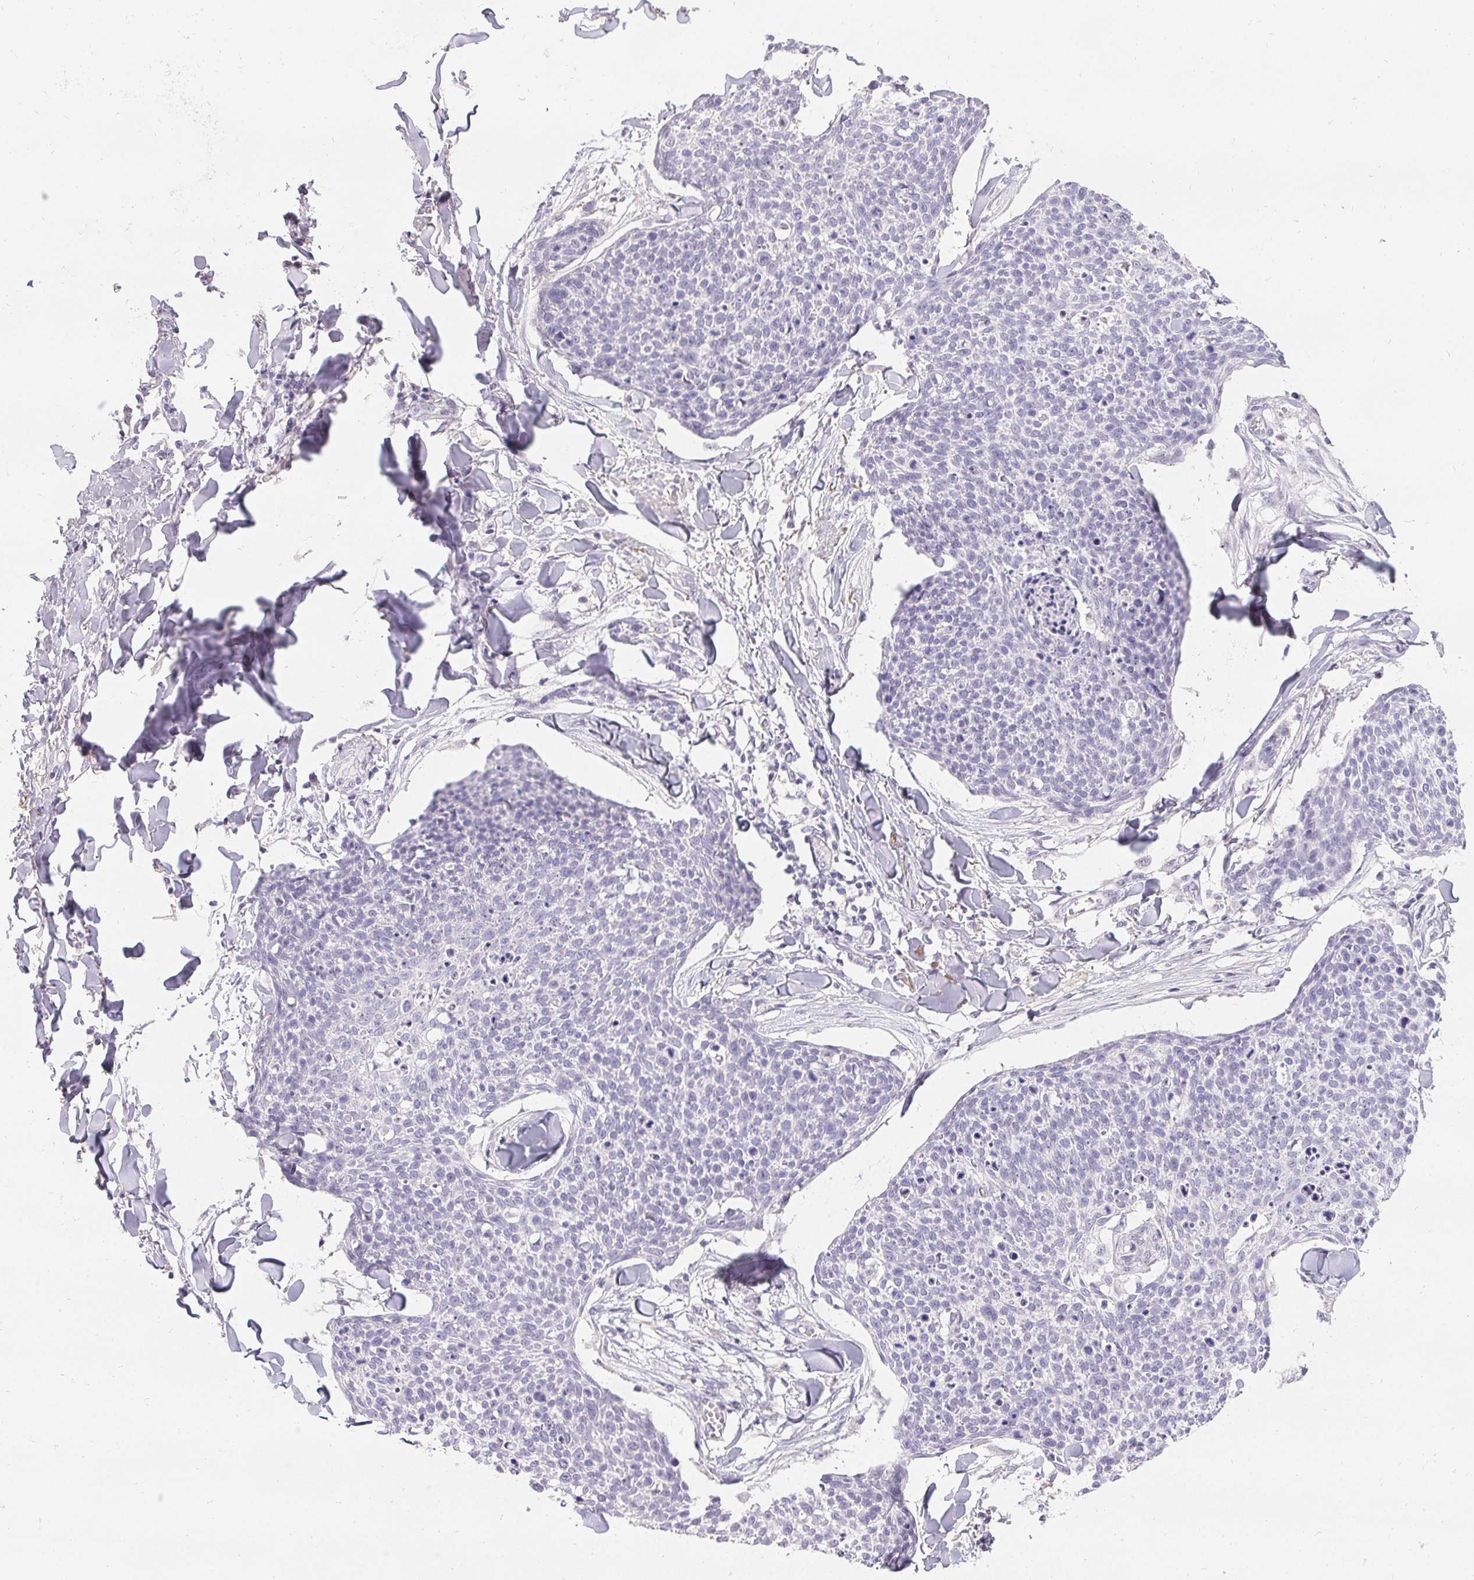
{"staining": {"intensity": "negative", "quantity": "none", "location": "none"}, "tissue": "skin cancer", "cell_type": "Tumor cells", "image_type": "cancer", "snomed": [{"axis": "morphology", "description": "Squamous cell carcinoma, NOS"}, {"axis": "topography", "description": "Skin"}, {"axis": "topography", "description": "Vulva"}], "caption": "IHC photomicrograph of neoplastic tissue: human skin cancer stained with DAB (3,3'-diaminobenzidine) displays no significant protein expression in tumor cells. (Immunohistochemistry, brightfield microscopy, high magnification).", "gene": "PMEL", "patient": {"sex": "female", "age": 75}}